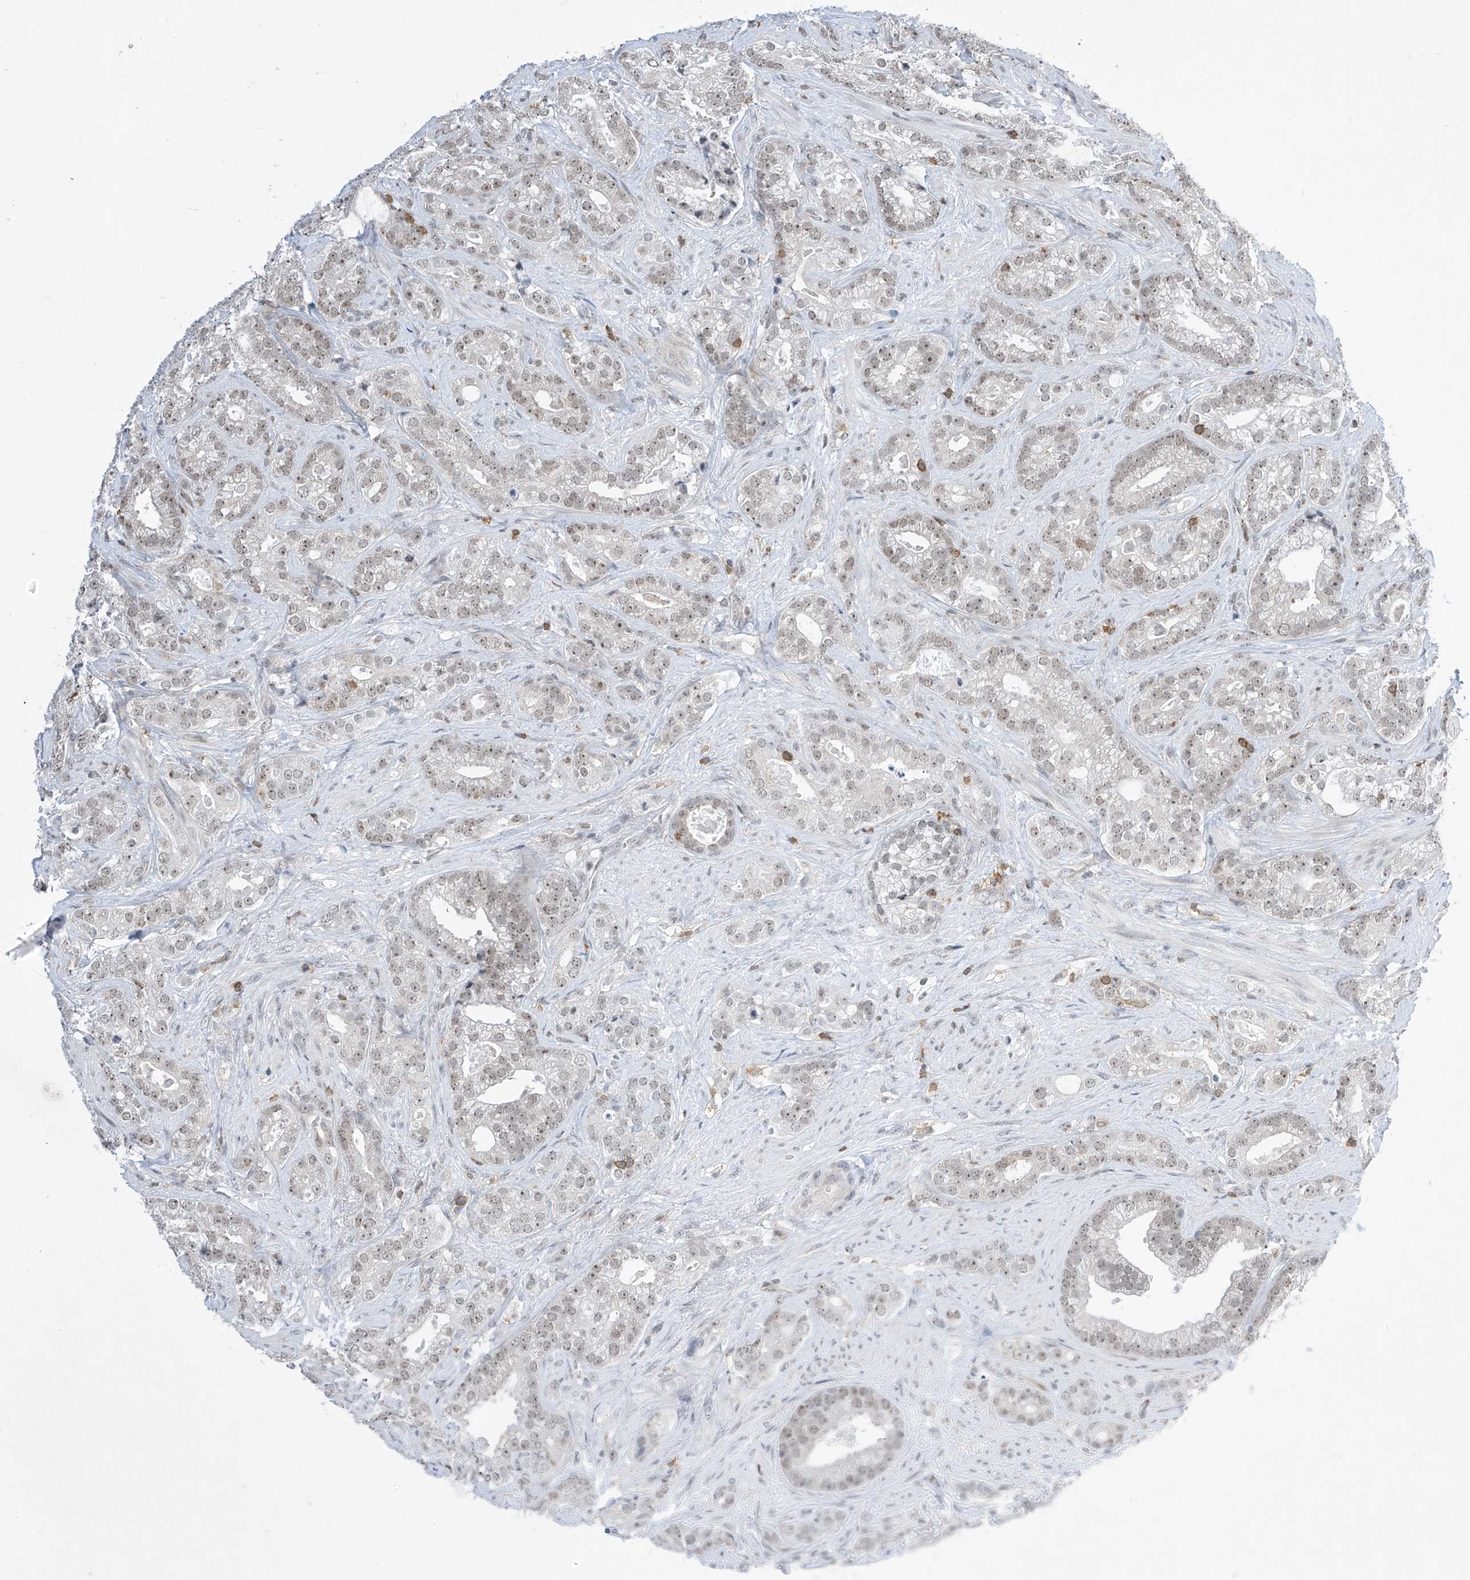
{"staining": {"intensity": "weak", "quantity": "<25%", "location": "nuclear"}, "tissue": "prostate cancer", "cell_type": "Tumor cells", "image_type": "cancer", "snomed": [{"axis": "morphology", "description": "Adenocarcinoma, High grade"}, {"axis": "topography", "description": "Prostate and seminal vesicle, NOS"}], "caption": "The histopathology image exhibits no staining of tumor cells in prostate cancer.", "gene": "MSL3", "patient": {"sex": "male", "age": 67}}